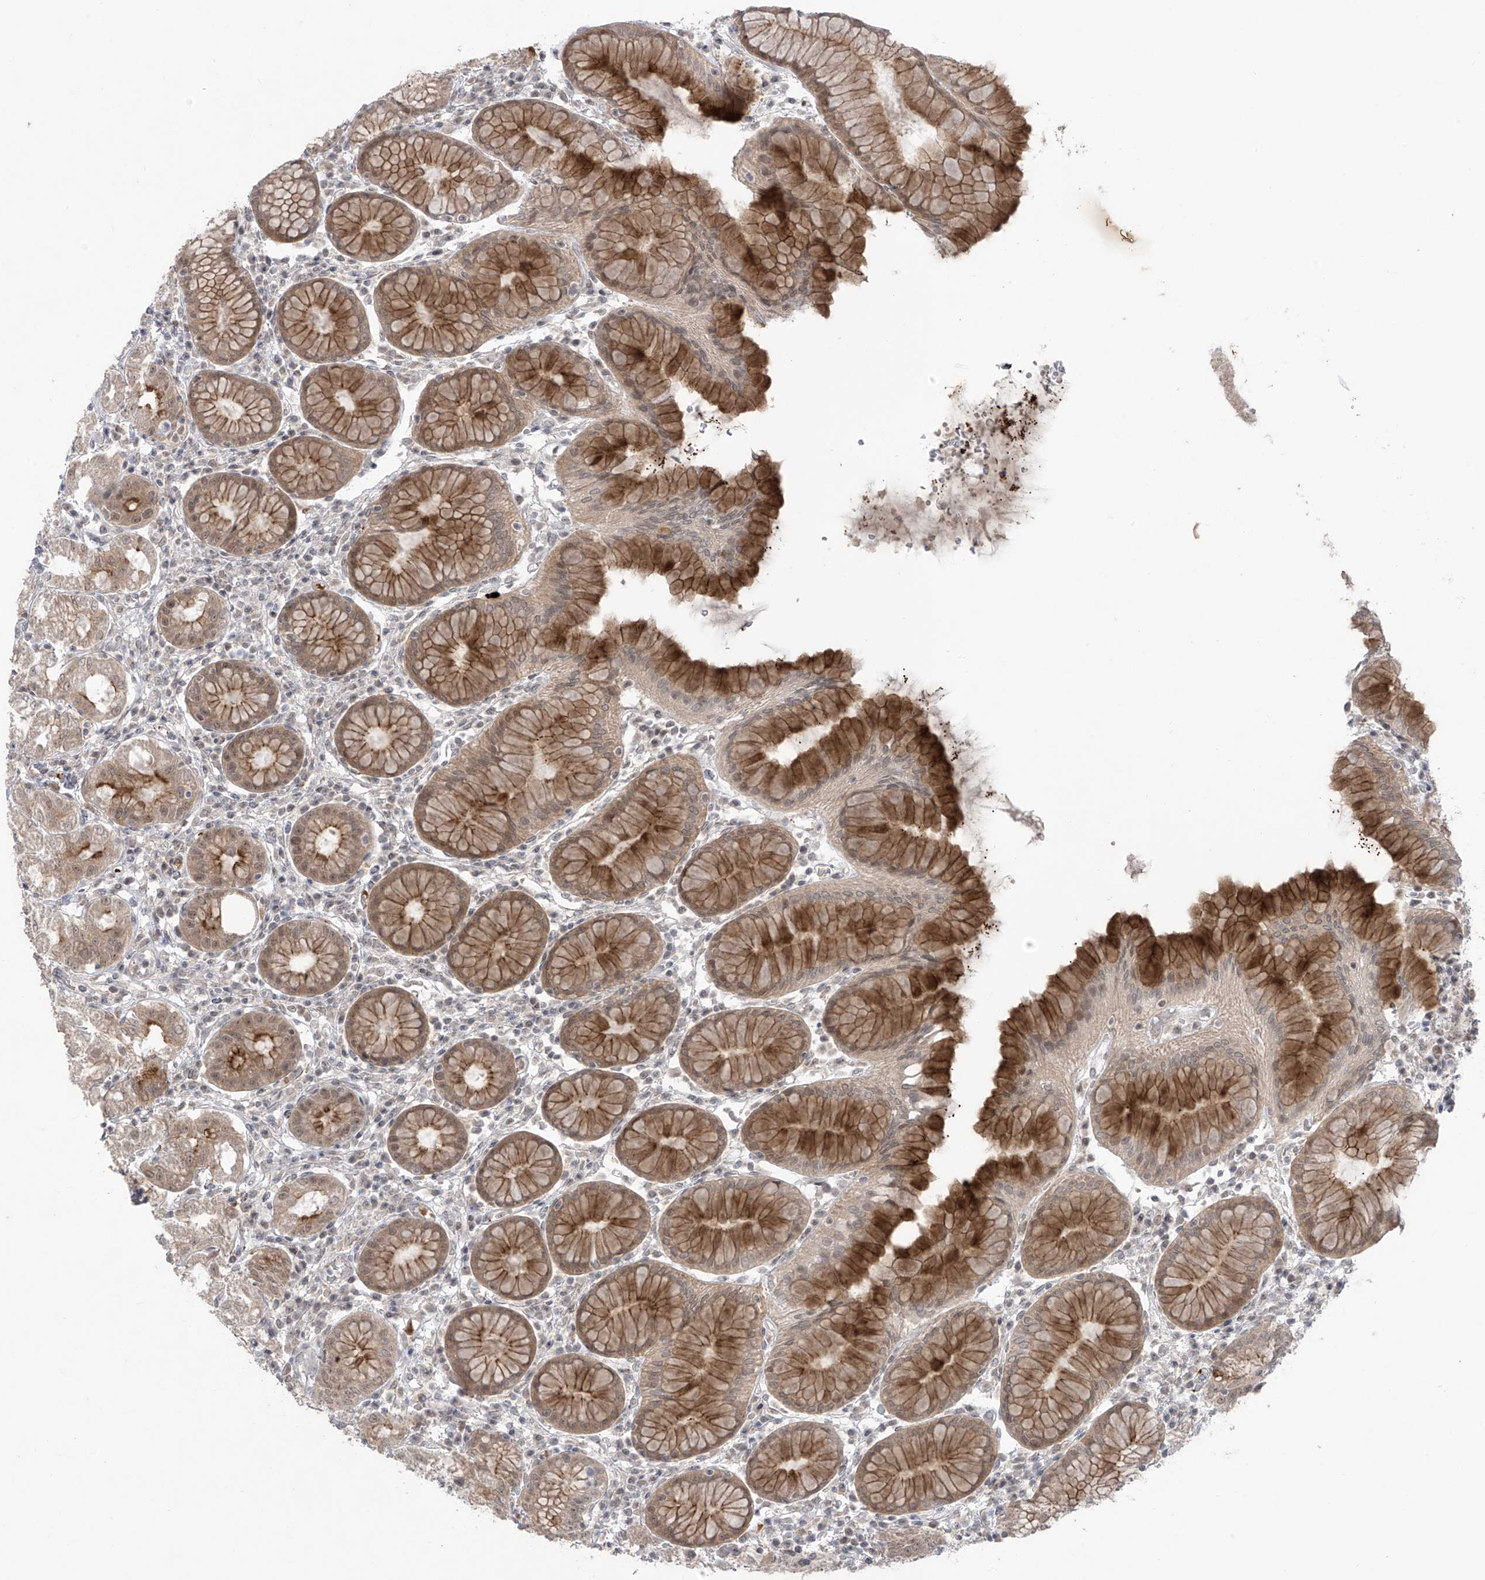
{"staining": {"intensity": "moderate", "quantity": ">75%", "location": "cytoplasmic/membranous,nuclear"}, "tissue": "stomach", "cell_type": "Glandular cells", "image_type": "normal", "snomed": [{"axis": "morphology", "description": "Normal tissue, NOS"}, {"axis": "topography", "description": "Stomach"}, {"axis": "topography", "description": "Stomach, lower"}], "caption": "Protein expression analysis of unremarkable human stomach reveals moderate cytoplasmic/membranous,nuclear expression in approximately >75% of glandular cells. Immunohistochemistry stains the protein of interest in brown and the nuclei are stained blue.", "gene": "OGT", "patient": {"sex": "female", "age": 56}}